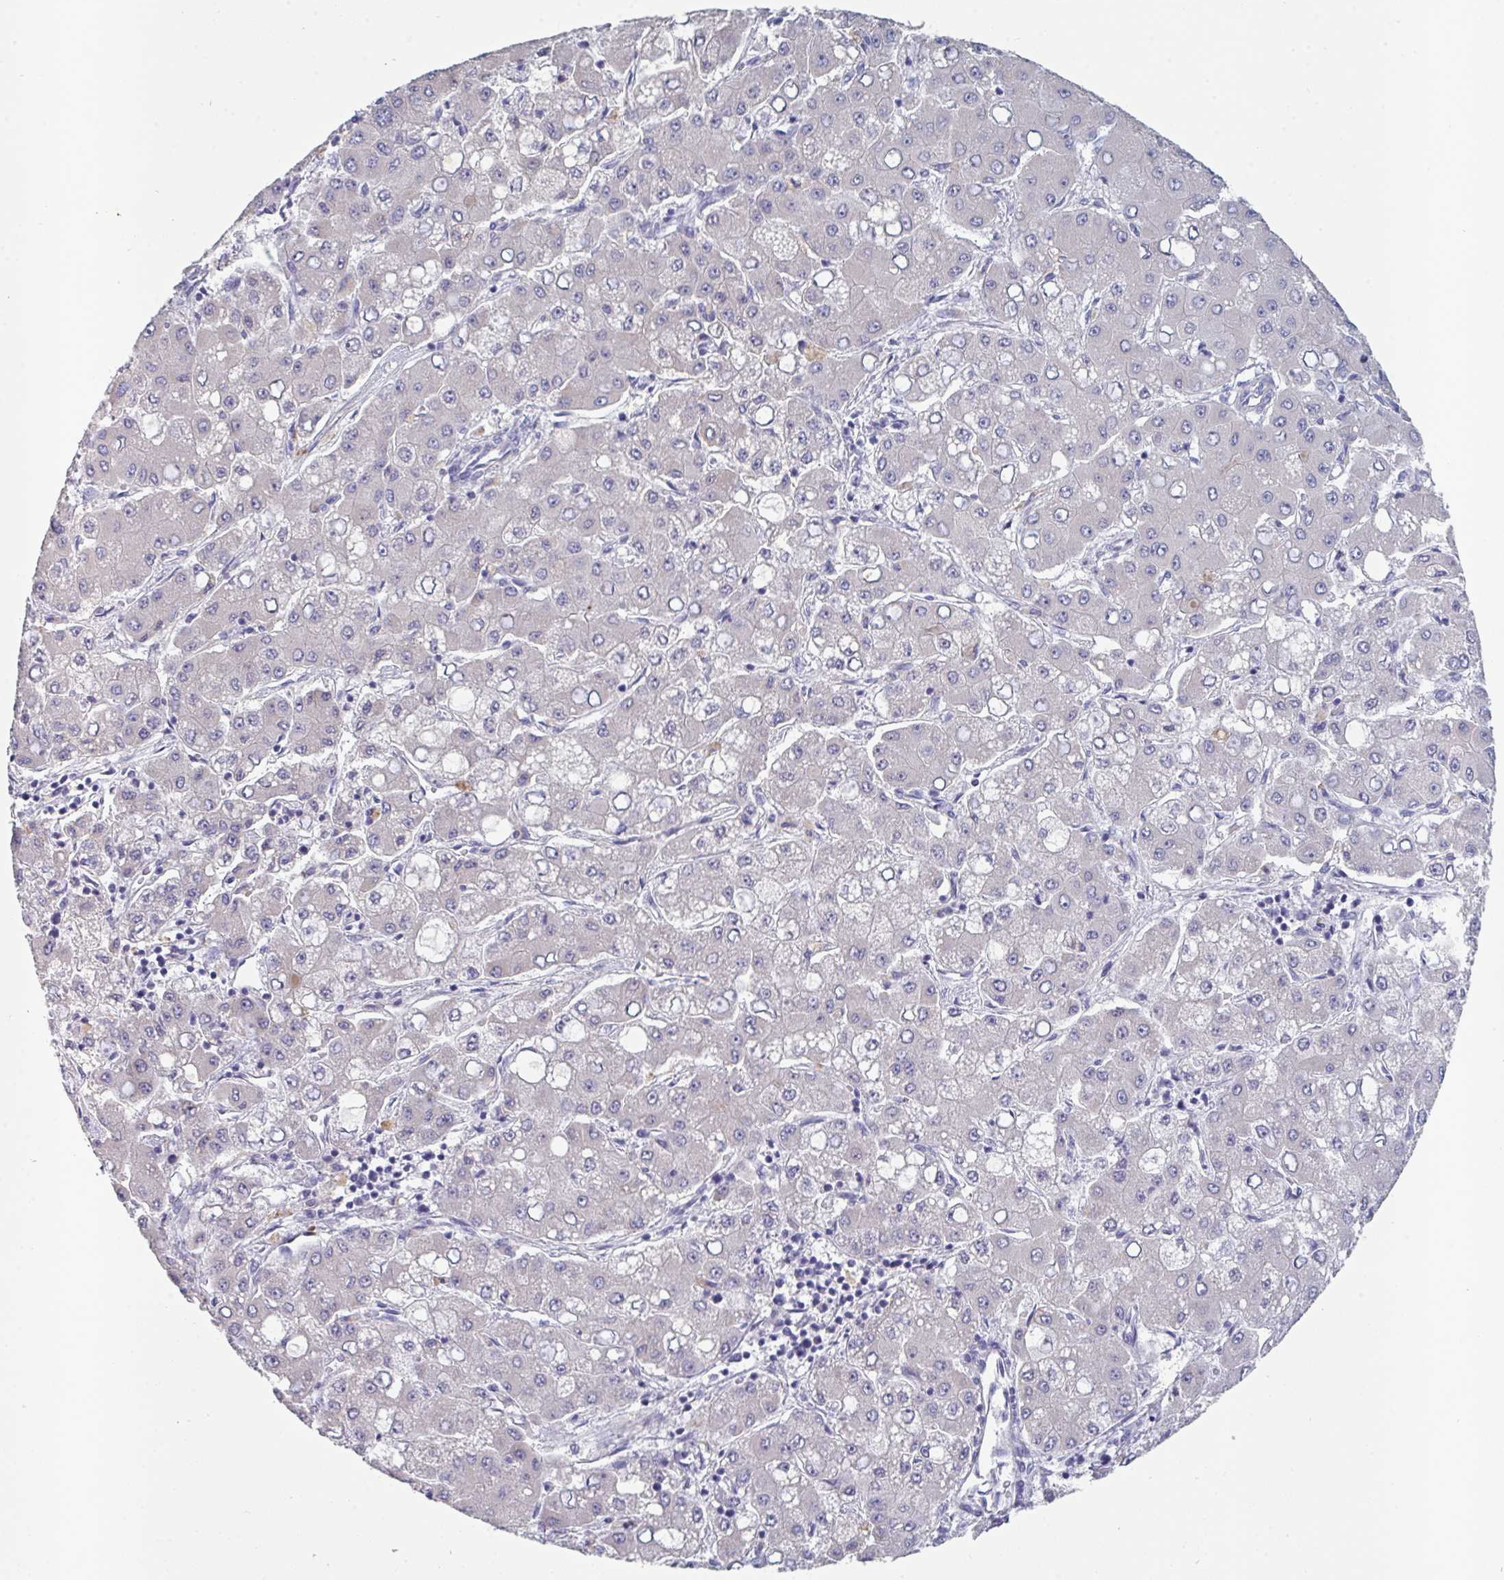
{"staining": {"intensity": "negative", "quantity": "none", "location": "none"}, "tissue": "liver cancer", "cell_type": "Tumor cells", "image_type": "cancer", "snomed": [{"axis": "morphology", "description": "Carcinoma, Hepatocellular, NOS"}, {"axis": "topography", "description": "Liver"}], "caption": "Histopathology image shows no protein expression in tumor cells of hepatocellular carcinoma (liver) tissue. (DAB (3,3'-diaminobenzidine) immunohistochemistry visualized using brightfield microscopy, high magnification).", "gene": "HGFAC", "patient": {"sex": "male", "age": 40}}